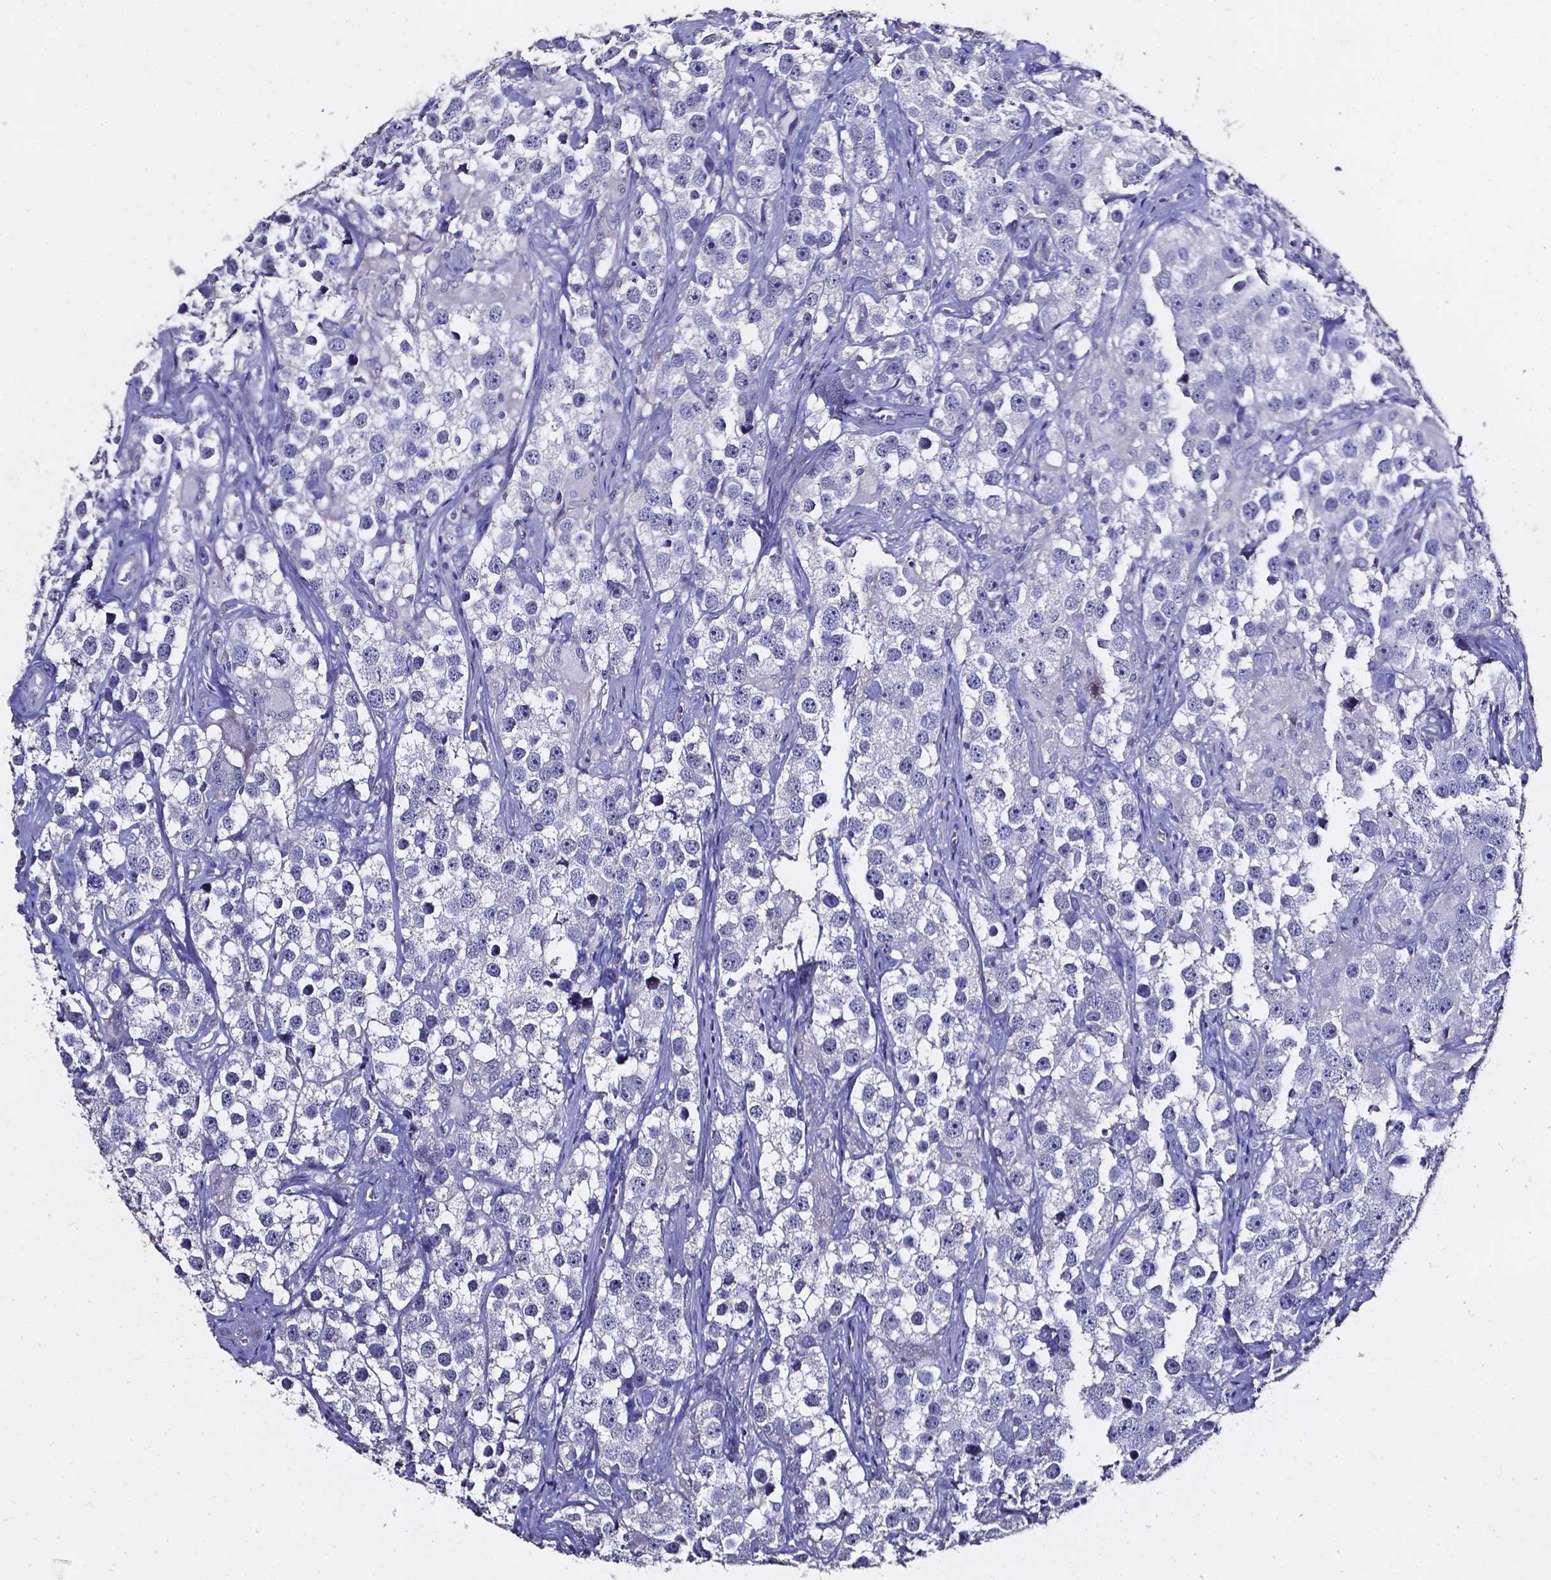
{"staining": {"intensity": "negative", "quantity": "none", "location": "none"}, "tissue": "testis cancer", "cell_type": "Tumor cells", "image_type": "cancer", "snomed": [{"axis": "morphology", "description": "Seminoma, NOS"}, {"axis": "topography", "description": "Testis"}], "caption": "Tumor cells show no significant protein expression in testis cancer (seminoma).", "gene": "AKR1B10", "patient": {"sex": "male", "age": 49}}